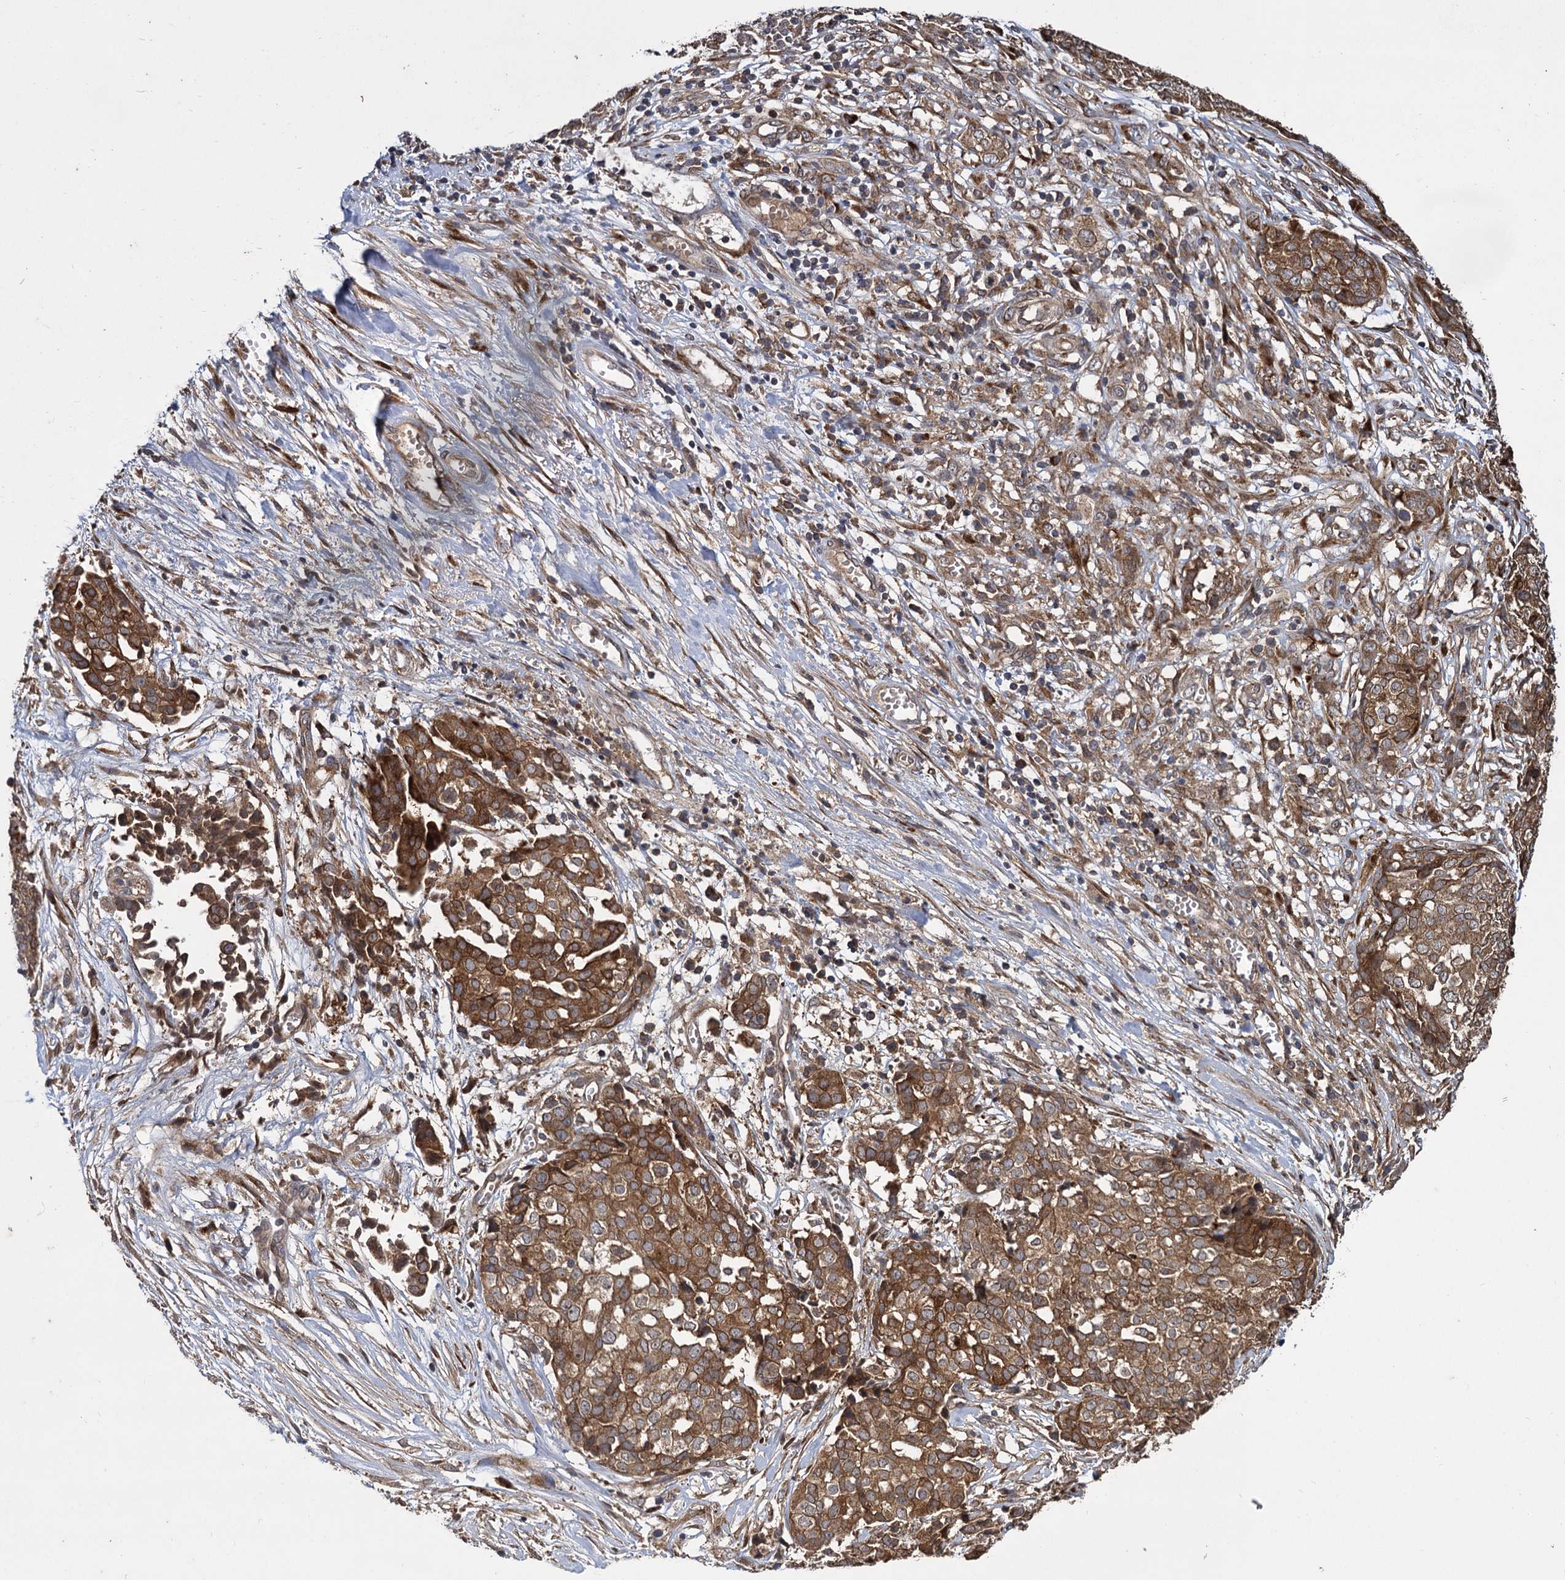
{"staining": {"intensity": "strong", "quantity": ">75%", "location": "cytoplasmic/membranous"}, "tissue": "ovarian cancer", "cell_type": "Tumor cells", "image_type": "cancer", "snomed": [{"axis": "morphology", "description": "Cystadenocarcinoma, serous, NOS"}, {"axis": "topography", "description": "Soft tissue"}, {"axis": "topography", "description": "Ovary"}], "caption": "Protein staining reveals strong cytoplasmic/membranous staining in about >75% of tumor cells in ovarian serous cystadenocarcinoma. Nuclei are stained in blue.", "gene": "INPPL1", "patient": {"sex": "female", "age": 57}}